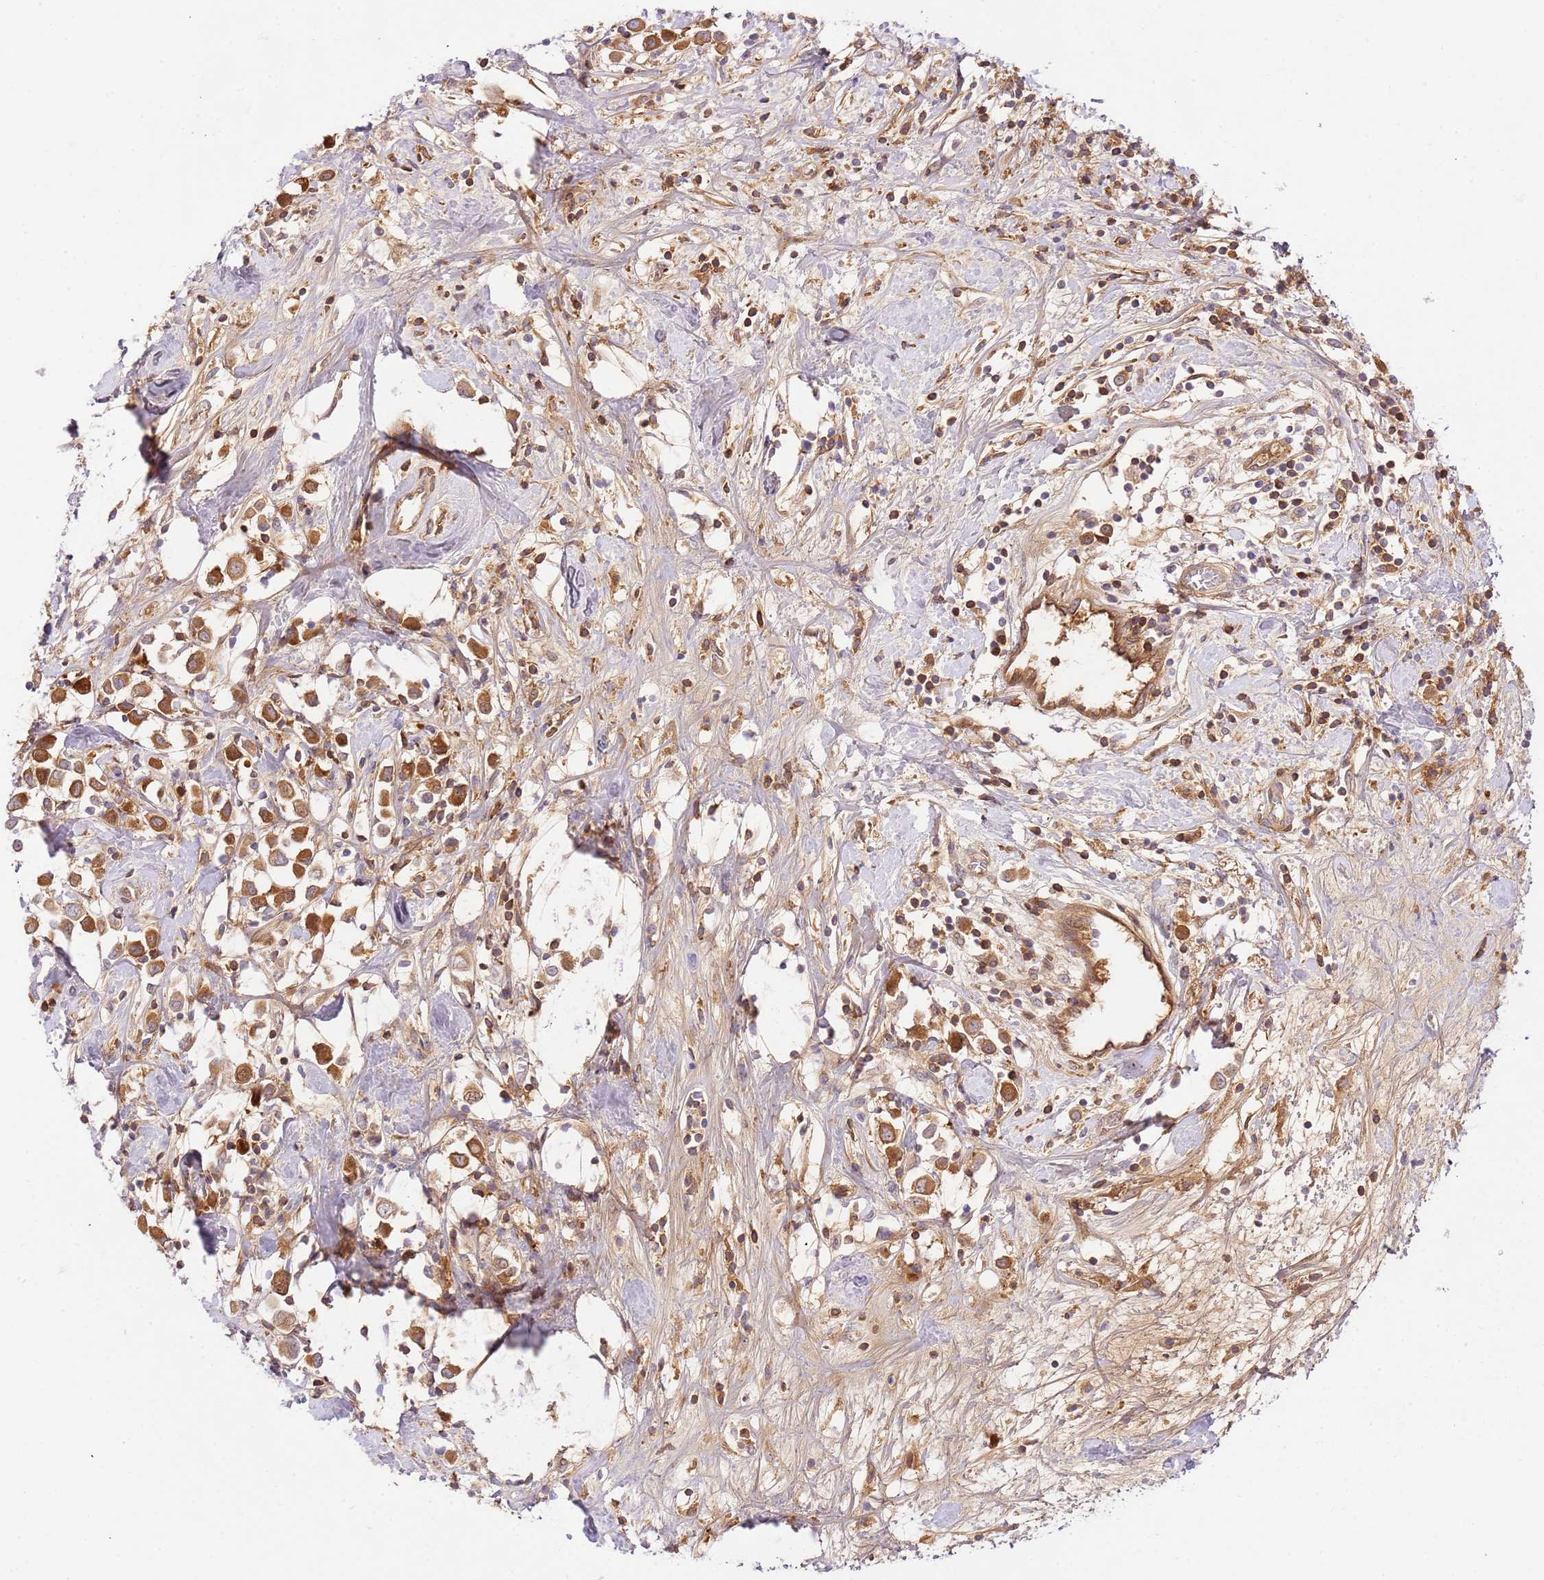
{"staining": {"intensity": "moderate", "quantity": ">75%", "location": "cytoplasmic/membranous"}, "tissue": "breast cancer", "cell_type": "Tumor cells", "image_type": "cancer", "snomed": [{"axis": "morphology", "description": "Duct carcinoma"}, {"axis": "topography", "description": "Breast"}], "caption": "Moderate cytoplasmic/membranous protein positivity is identified in approximately >75% of tumor cells in breast cancer.", "gene": "C8G", "patient": {"sex": "female", "age": 61}}